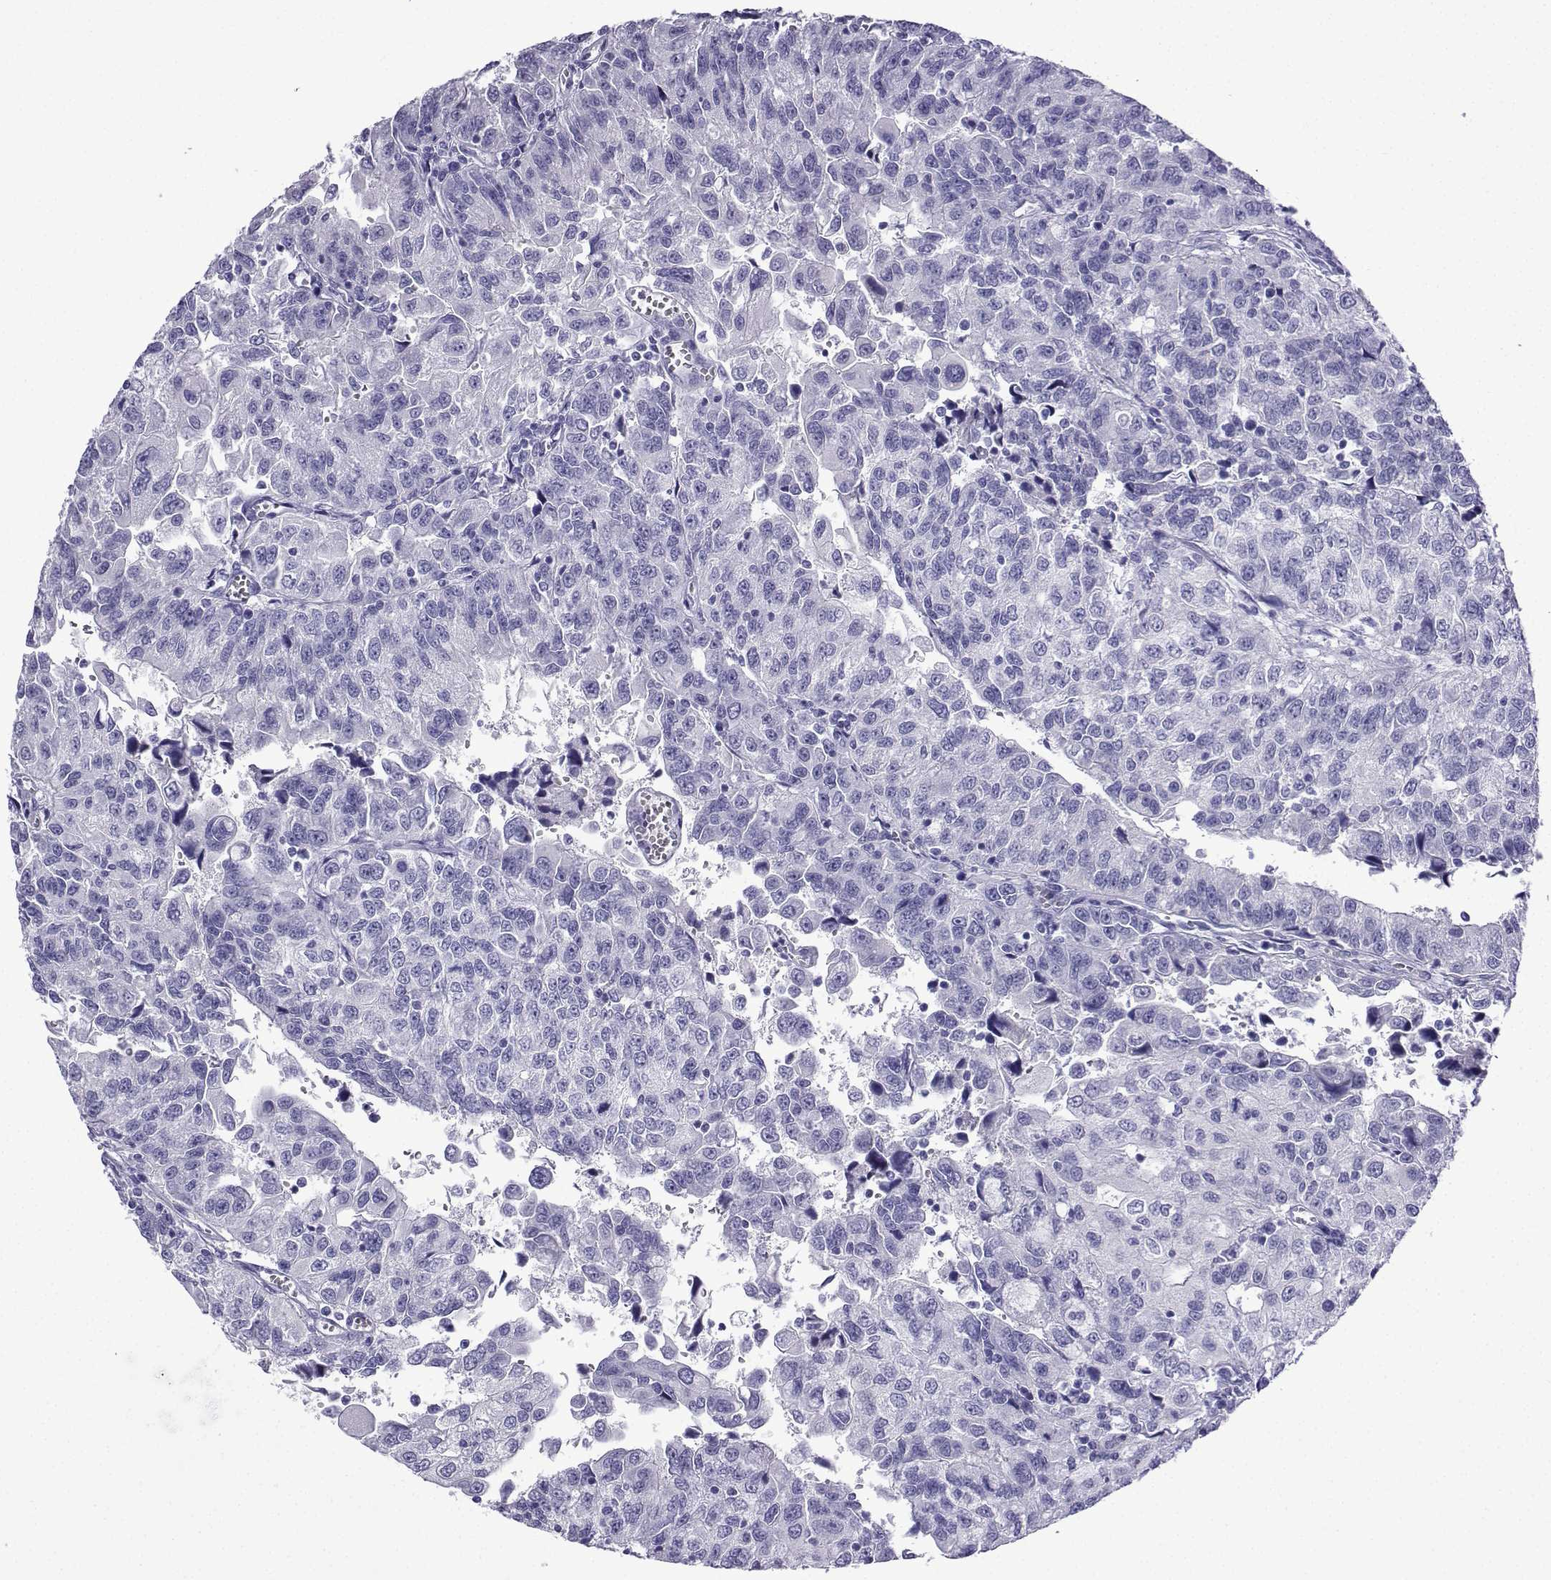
{"staining": {"intensity": "negative", "quantity": "none", "location": "none"}, "tissue": "urothelial cancer", "cell_type": "Tumor cells", "image_type": "cancer", "snomed": [{"axis": "morphology", "description": "Urothelial carcinoma, NOS"}, {"axis": "morphology", "description": "Urothelial carcinoma, High grade"}, {"axis": "topography", "description": "Urinary bladder"}], "caption": "High power microscopy histopathology image of an IHC photomicrograph of transitional cell carcinoma, revealing no significant staining in tumor cells.", "gene": "KCNF1", "patient": {"sex": "female", "age": 73}}